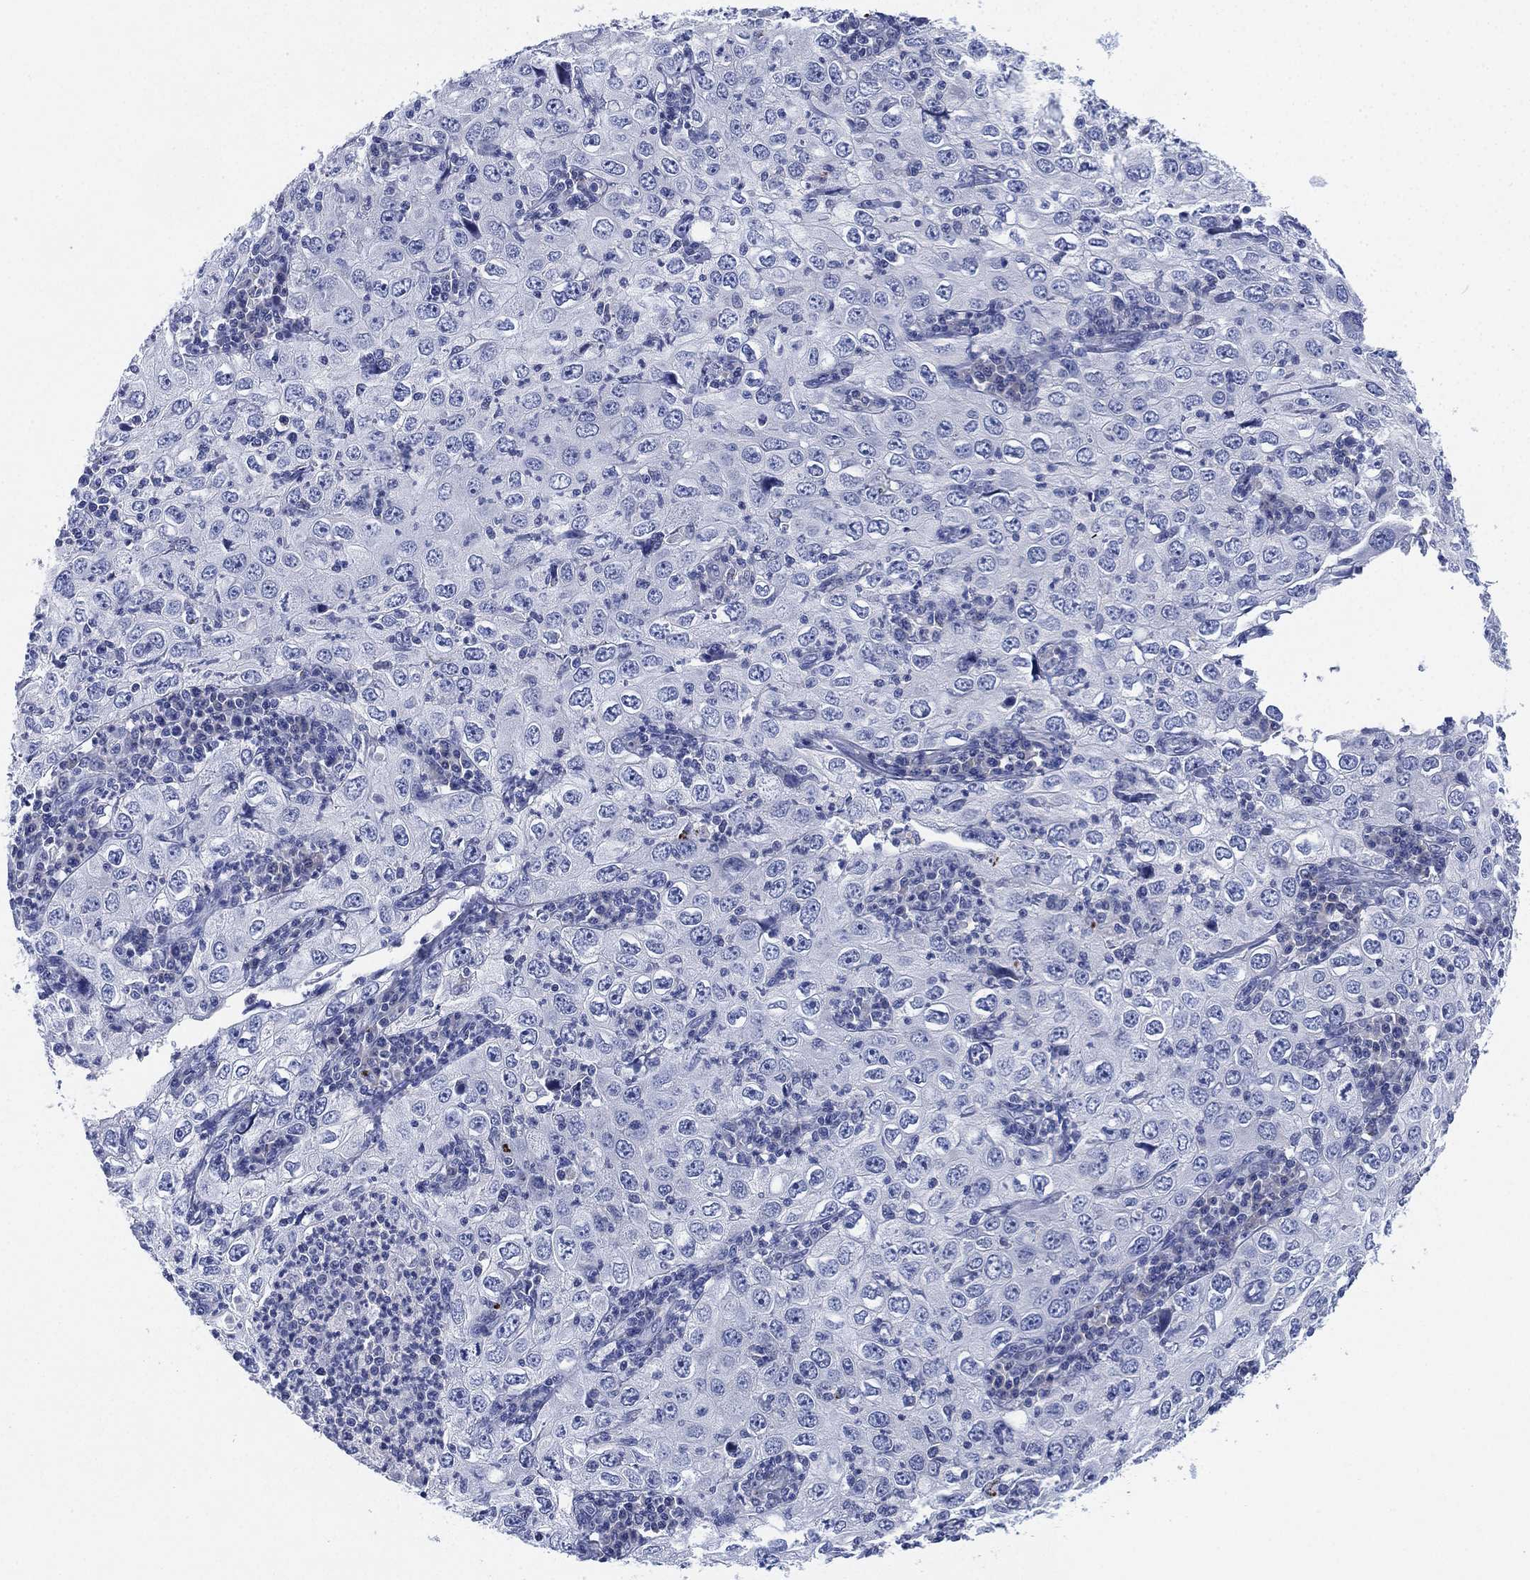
{"staining": {"intensity": "negative", "quantity": "none", "location": "none"}, "tissue": "cervical cancer", "cell_type": "Tumor cells", "image_type": "cancer", "snomed": [{"axis": "morphology", "description": "Squamous cell carcinoma, NOS"}, {"axis": "topography", "description": "Cervix"}], "caption": "This is an immunohistochemistry (IHC) histopathology image of human cervical squamous cell carcinoma. There is no expression in tumor cells.", "gene": "ADAD2", "patient": {"sex": "female", "age": 24}}